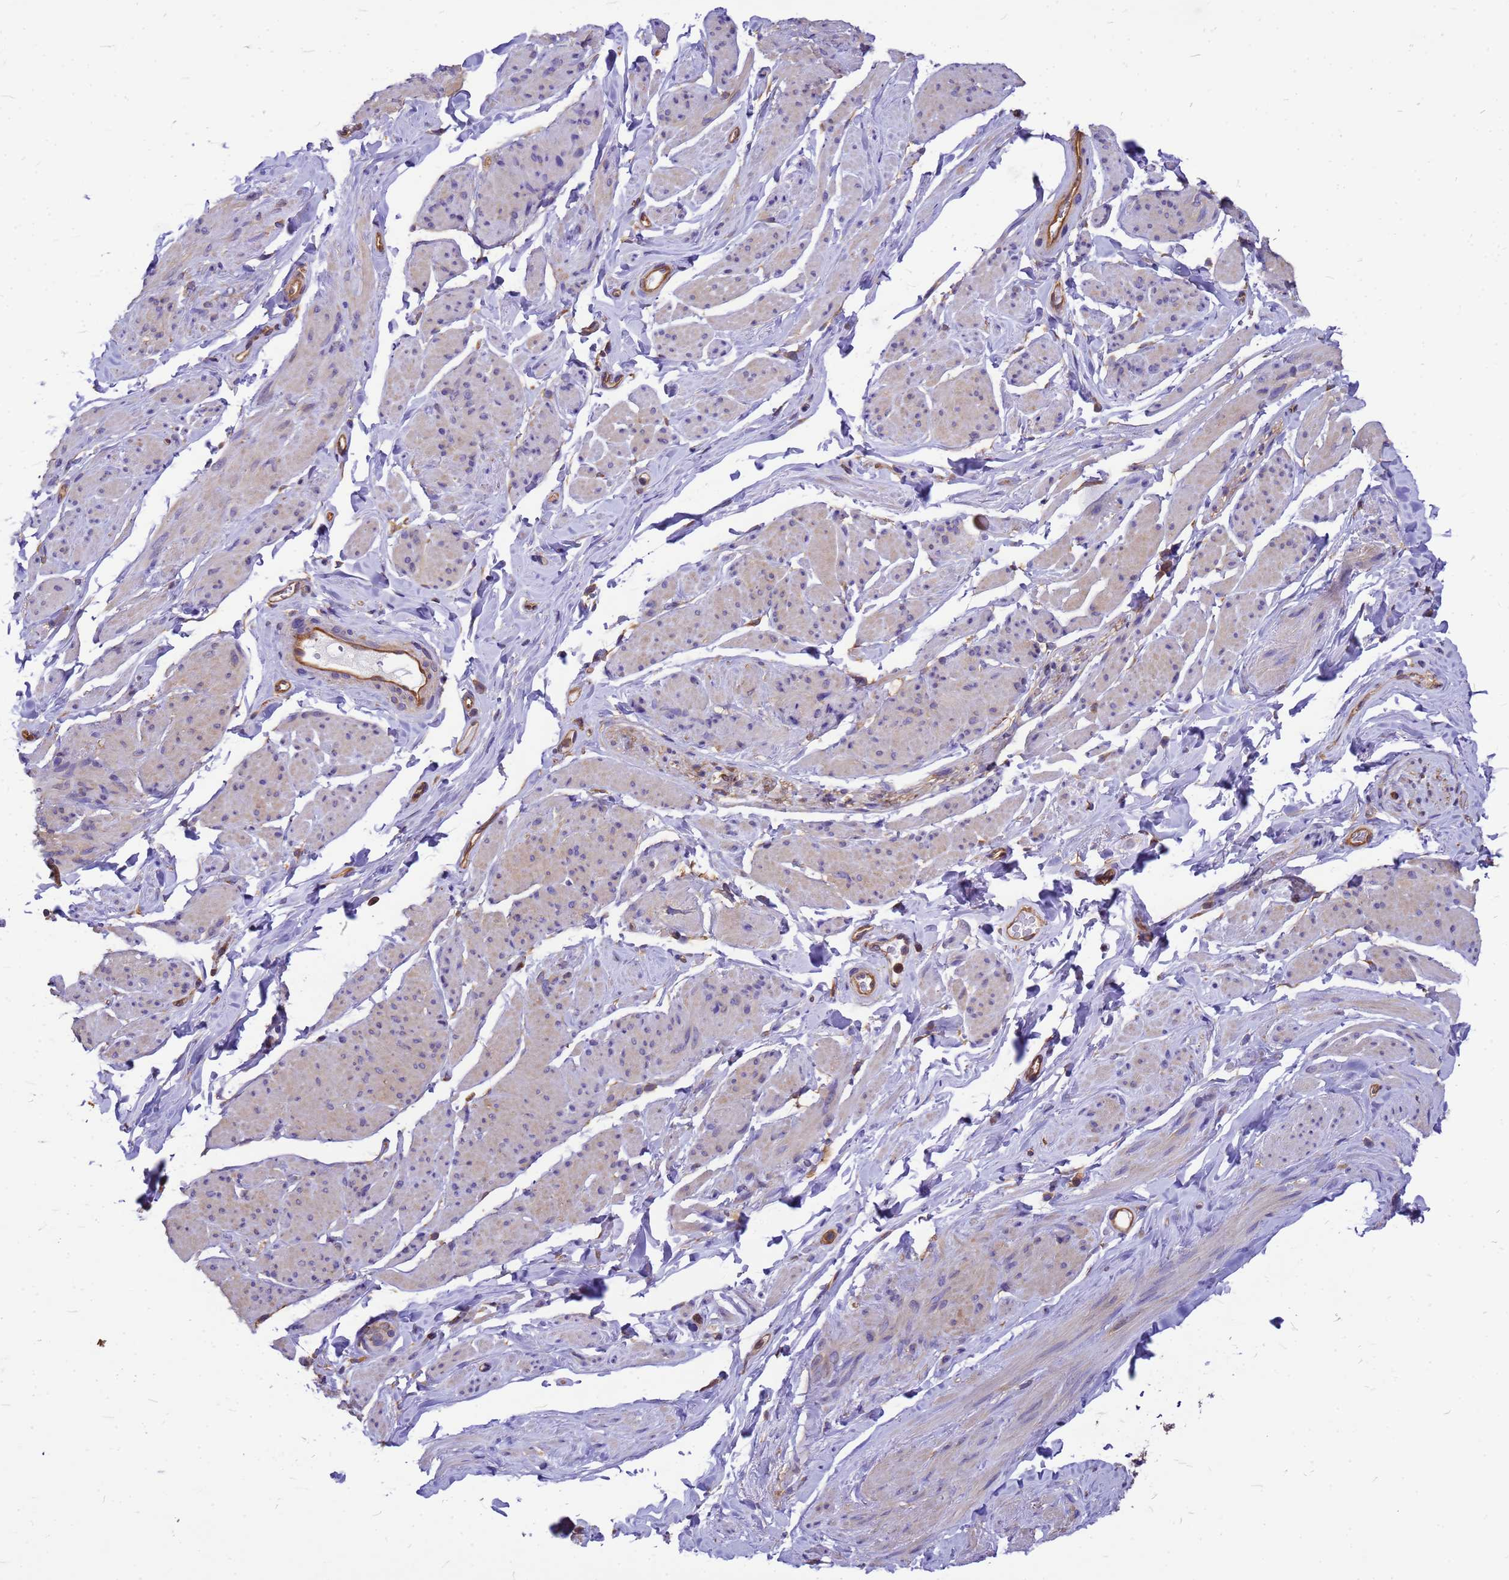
{"staining": {"intensity": "weak", "quantity": "<25%", "location": "cytoplasmic/membranous"}, "tissue": "smooth muscle", "cell_type": "Smooth muscle cells", "image_type": "normal", "snomed": [{"axis": "morphology", "description": "Normal tissue, NOS"}, {"axis": "topography", "description": "Smooth muscle"}, {"axis": "topography", "description": "Peripheral nerve tissue"}], "caption": "This is a image of immunohistochemistry staining of unremarkable smooth muscle, which shows no expression in smooth muscle cells.", "gene": "GID4", "patient": {"sex": "male", "age": 69}}